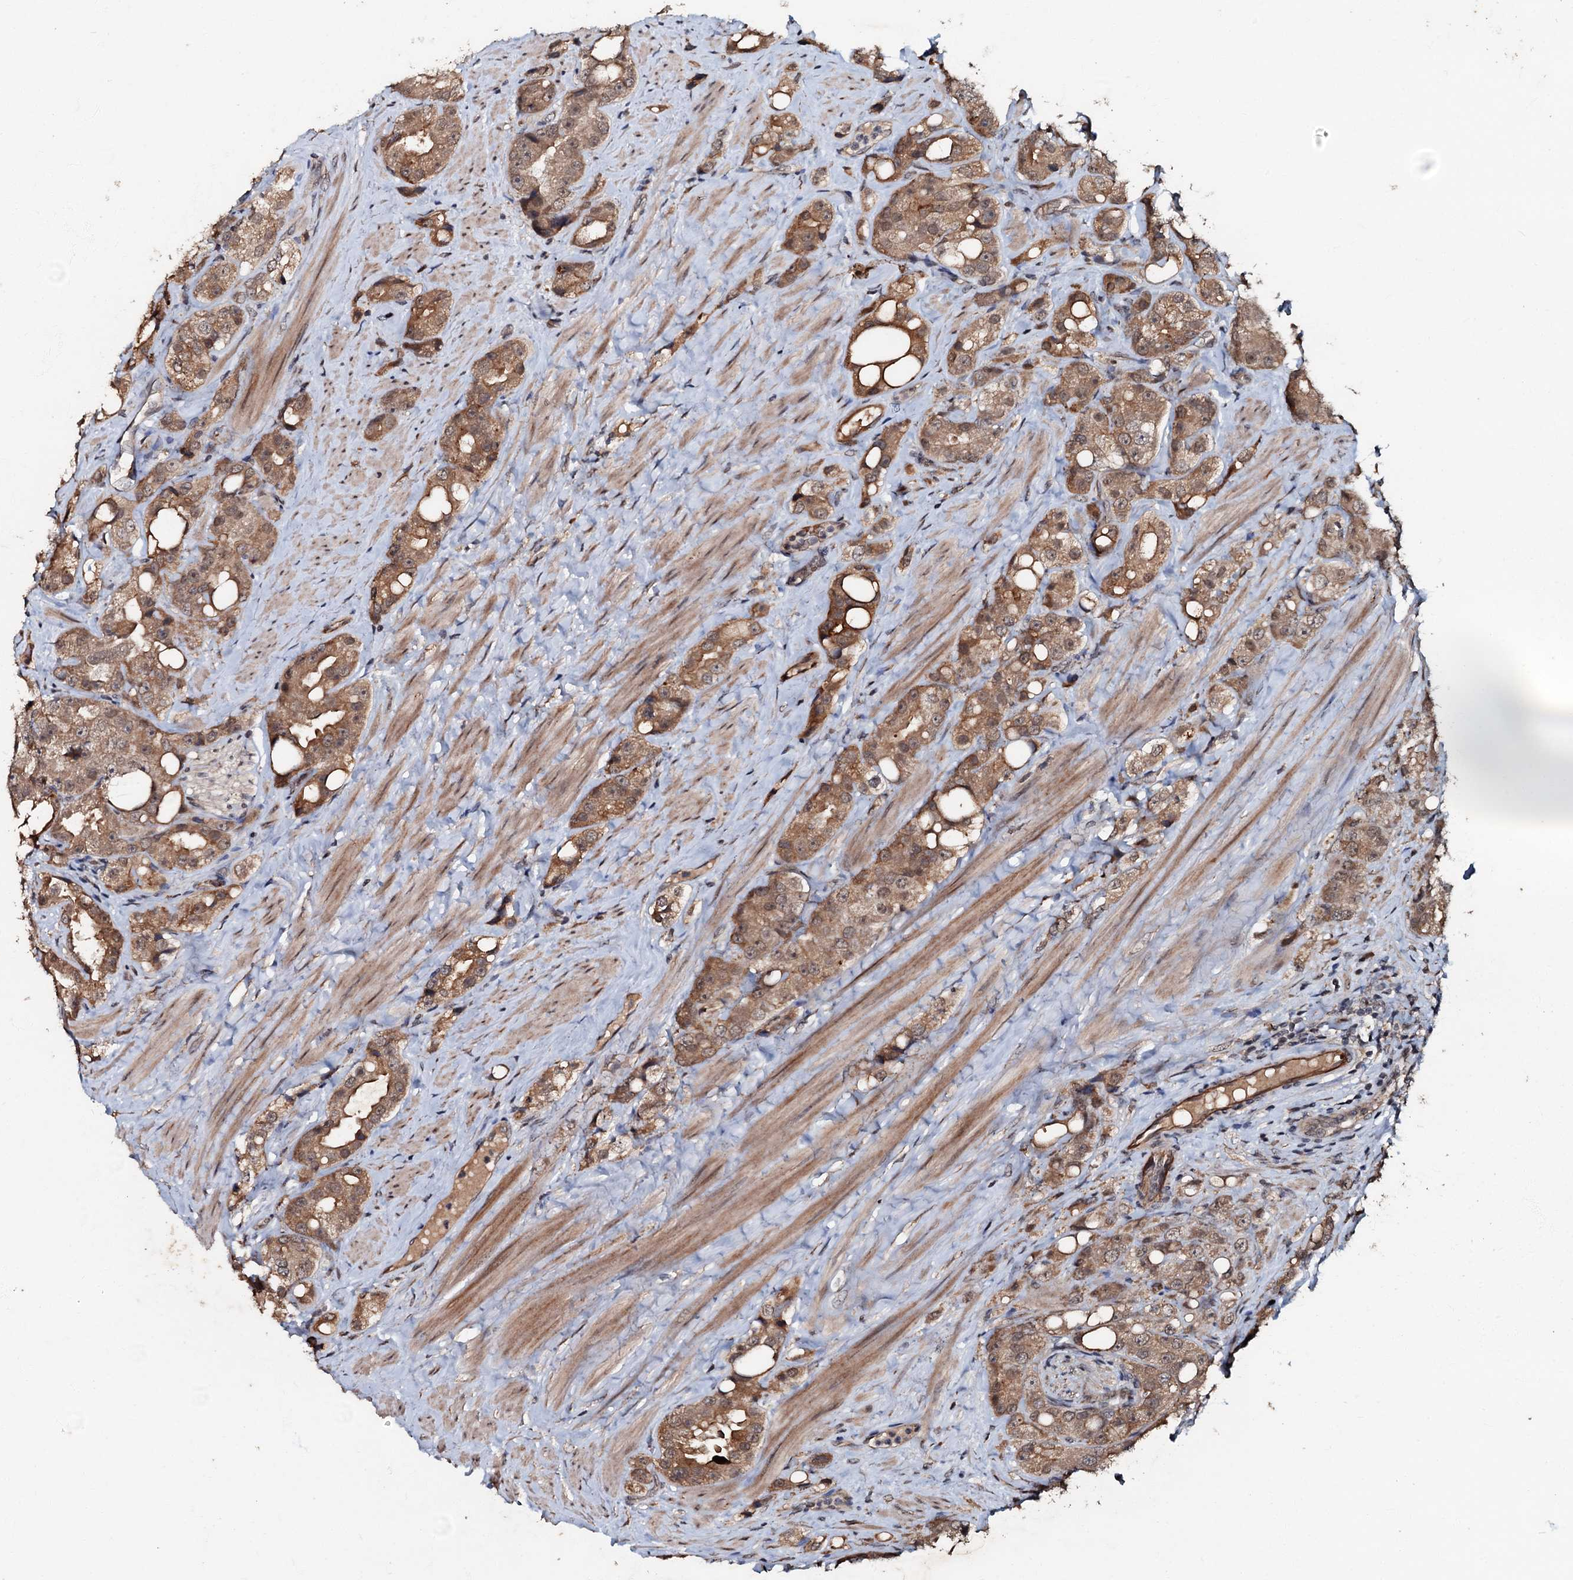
{"staining": {"intensity": "moderate", "quantity": ">75%", "location": "cytoplasmic/membranous"}, "tissue": "prostate cancer", "cell_type": "Tumor cells", "image_type": "cancer", "snomed": [{"axis": "morphology", "description": "Adenocarcinoma, NOS"}, {"axis": "topography", "description": "Prostate"}], "caption": "A brown stain labels moderate cytoplasmic/membranous positivity of a protein in prostate cancer (adenocarcinoma) tumor cells.", "gene": "MANSC4", "patient": {"sex": "male", "age": 79}}